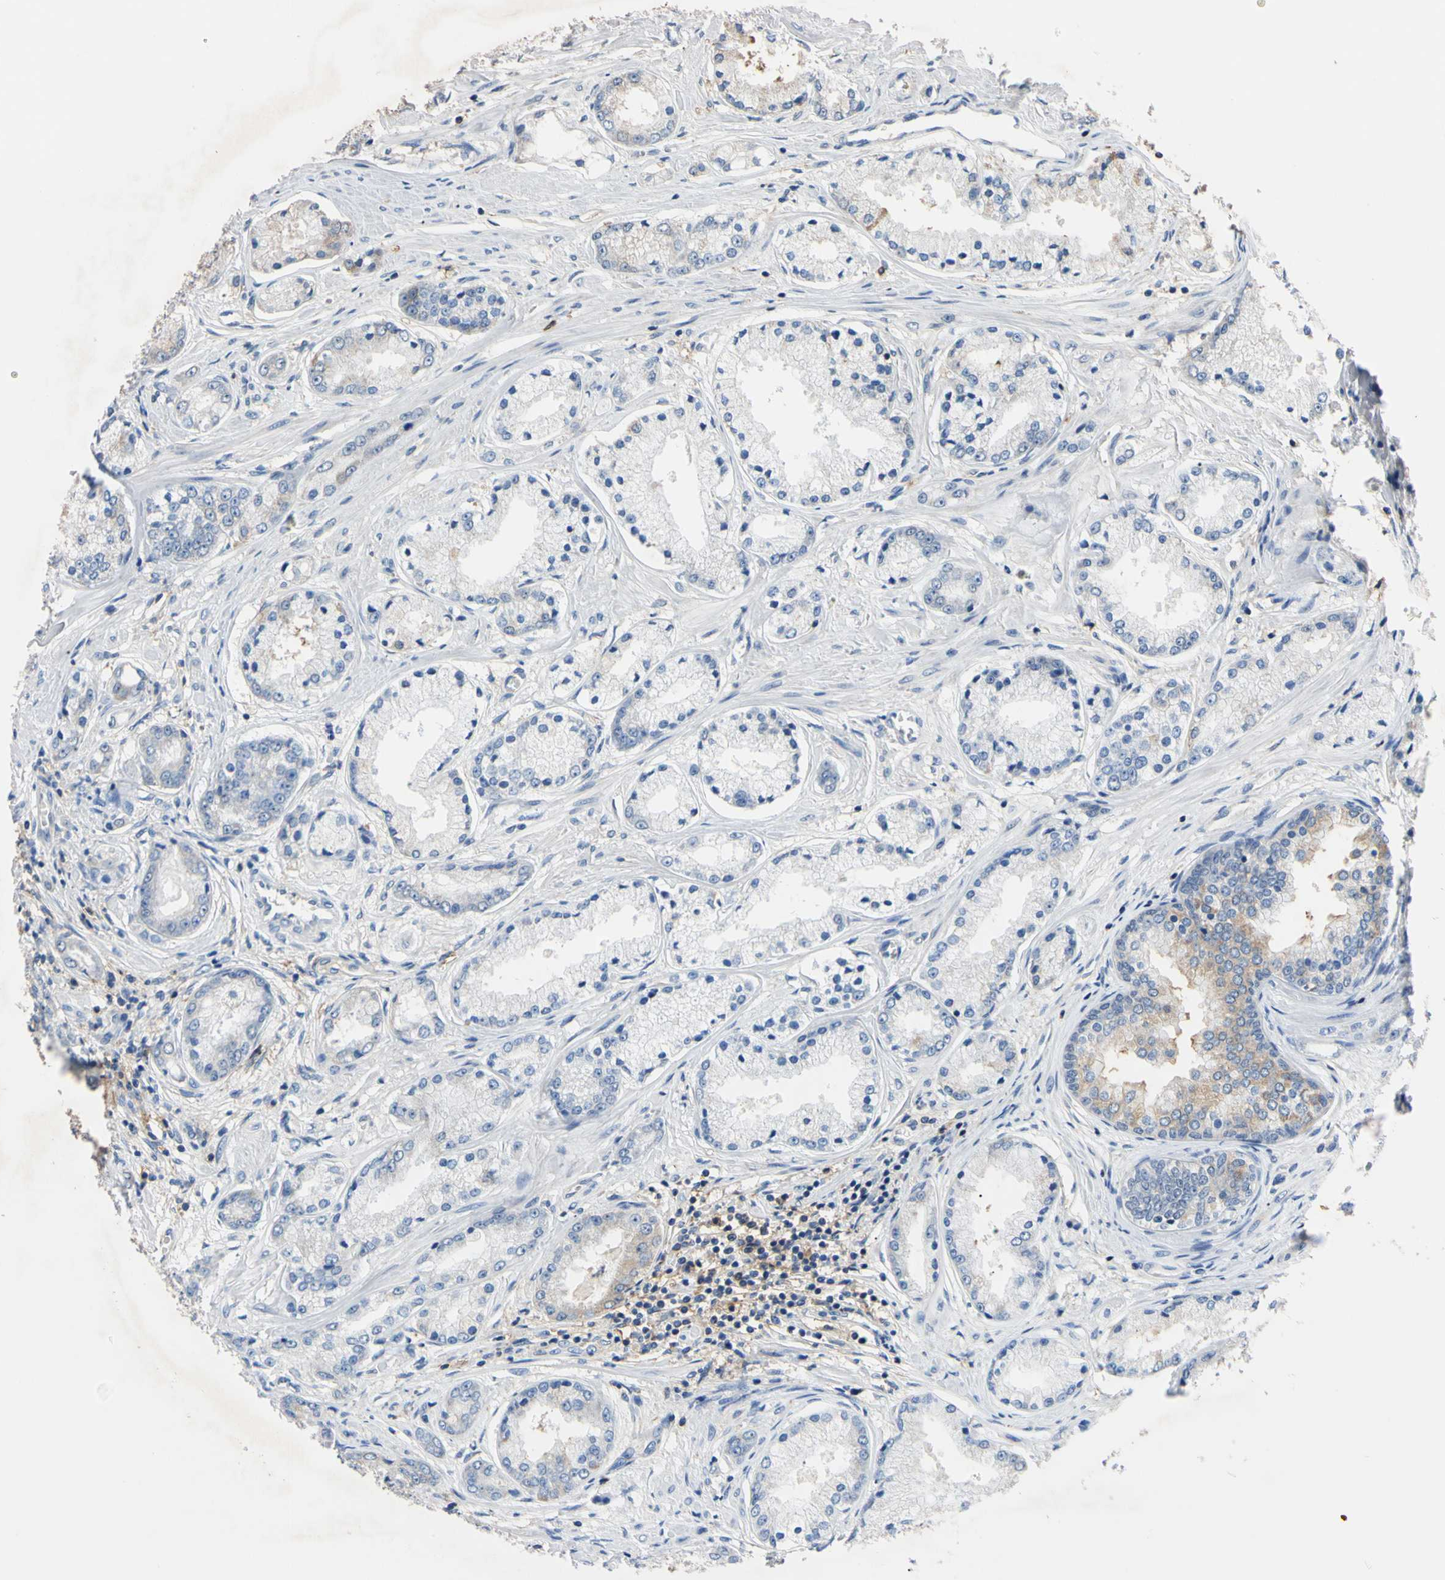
{"staining": {"intensity": "weak", "quantity": "<25%", "location": "cytoplasmic/membranous"}, "tissue": "prostate cancer", "cell_type": "Tumor cells", "image_type": "cancer", "snomed": [{"axis": "morphology", "description": "Adenocarcinoma, High grade"}, {"axis": "topography", "description": "Prostate"}], "caption": "Prostate cancer (high-grade adenocarcinoma) was stained to show a protein in brown. There is no significant expression in tumor cells. (DAB (3,3'-diaminobenzidine) immunohistochemistry (IHC) with hematoxylin counter stain).", "gene": "PNKD", "patient": {"sex": "male", "age": 59}}